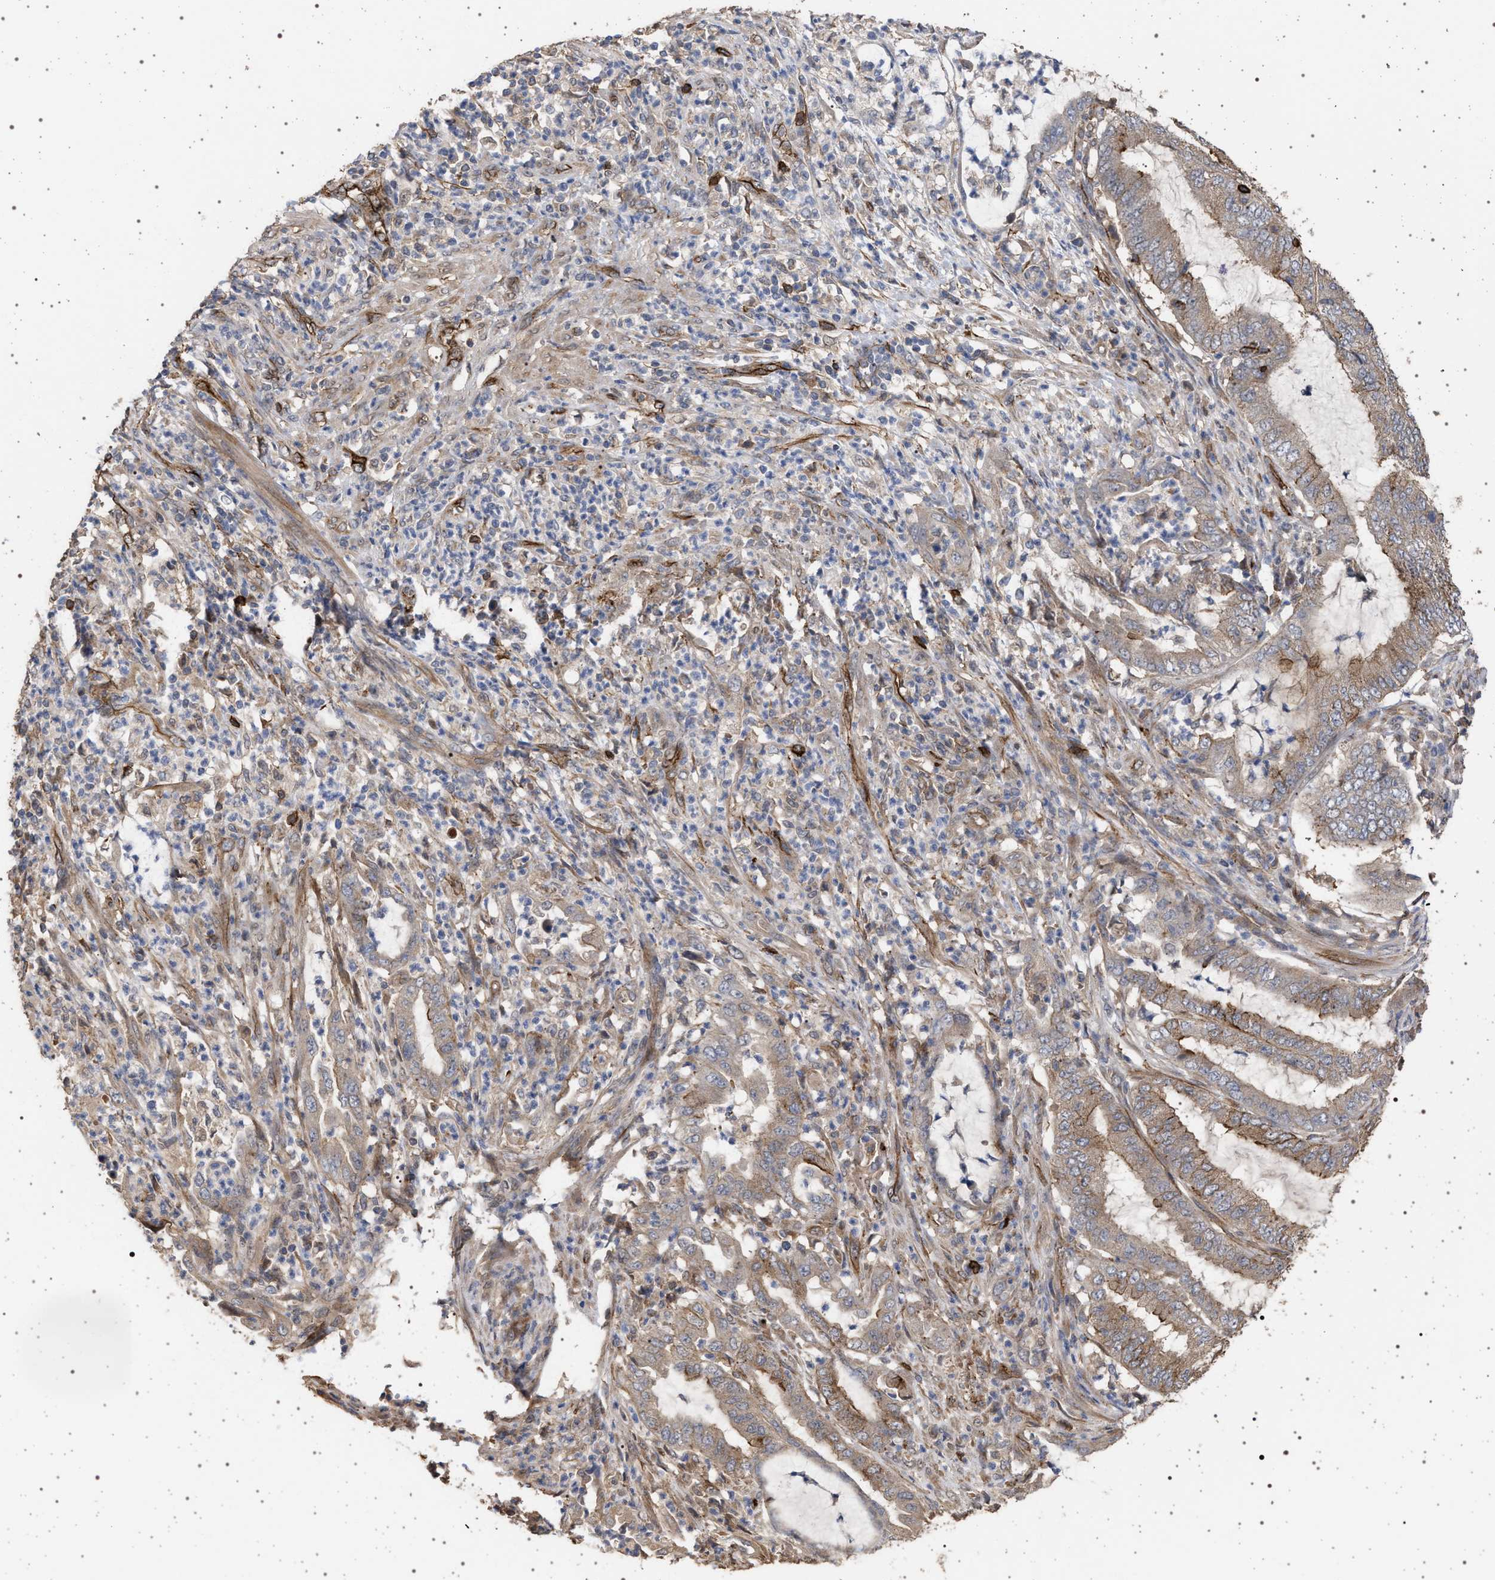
{"staining": {"intensity": "strong", "quantity": ">75%", "location": "cytoplasmic/membranous"}, "tissue": "endometrial cancer", "cell_type": "Tumor cells", "image_type": "cancer", "snomed": [{"axis": "morphology", "description": "Adenocarcinoma, NOS"}, {"axis": "topography", "description": "Endometrium"}], "caption": "High-power microscopy captured an IHC histopathology image of adenocarcinoma (endometrial), revealing strong cytoplasmic/membranous staining in about >75% of tumor cells.", "gene": "IFT20", "patient": {"sex": "female", "age": 51}}